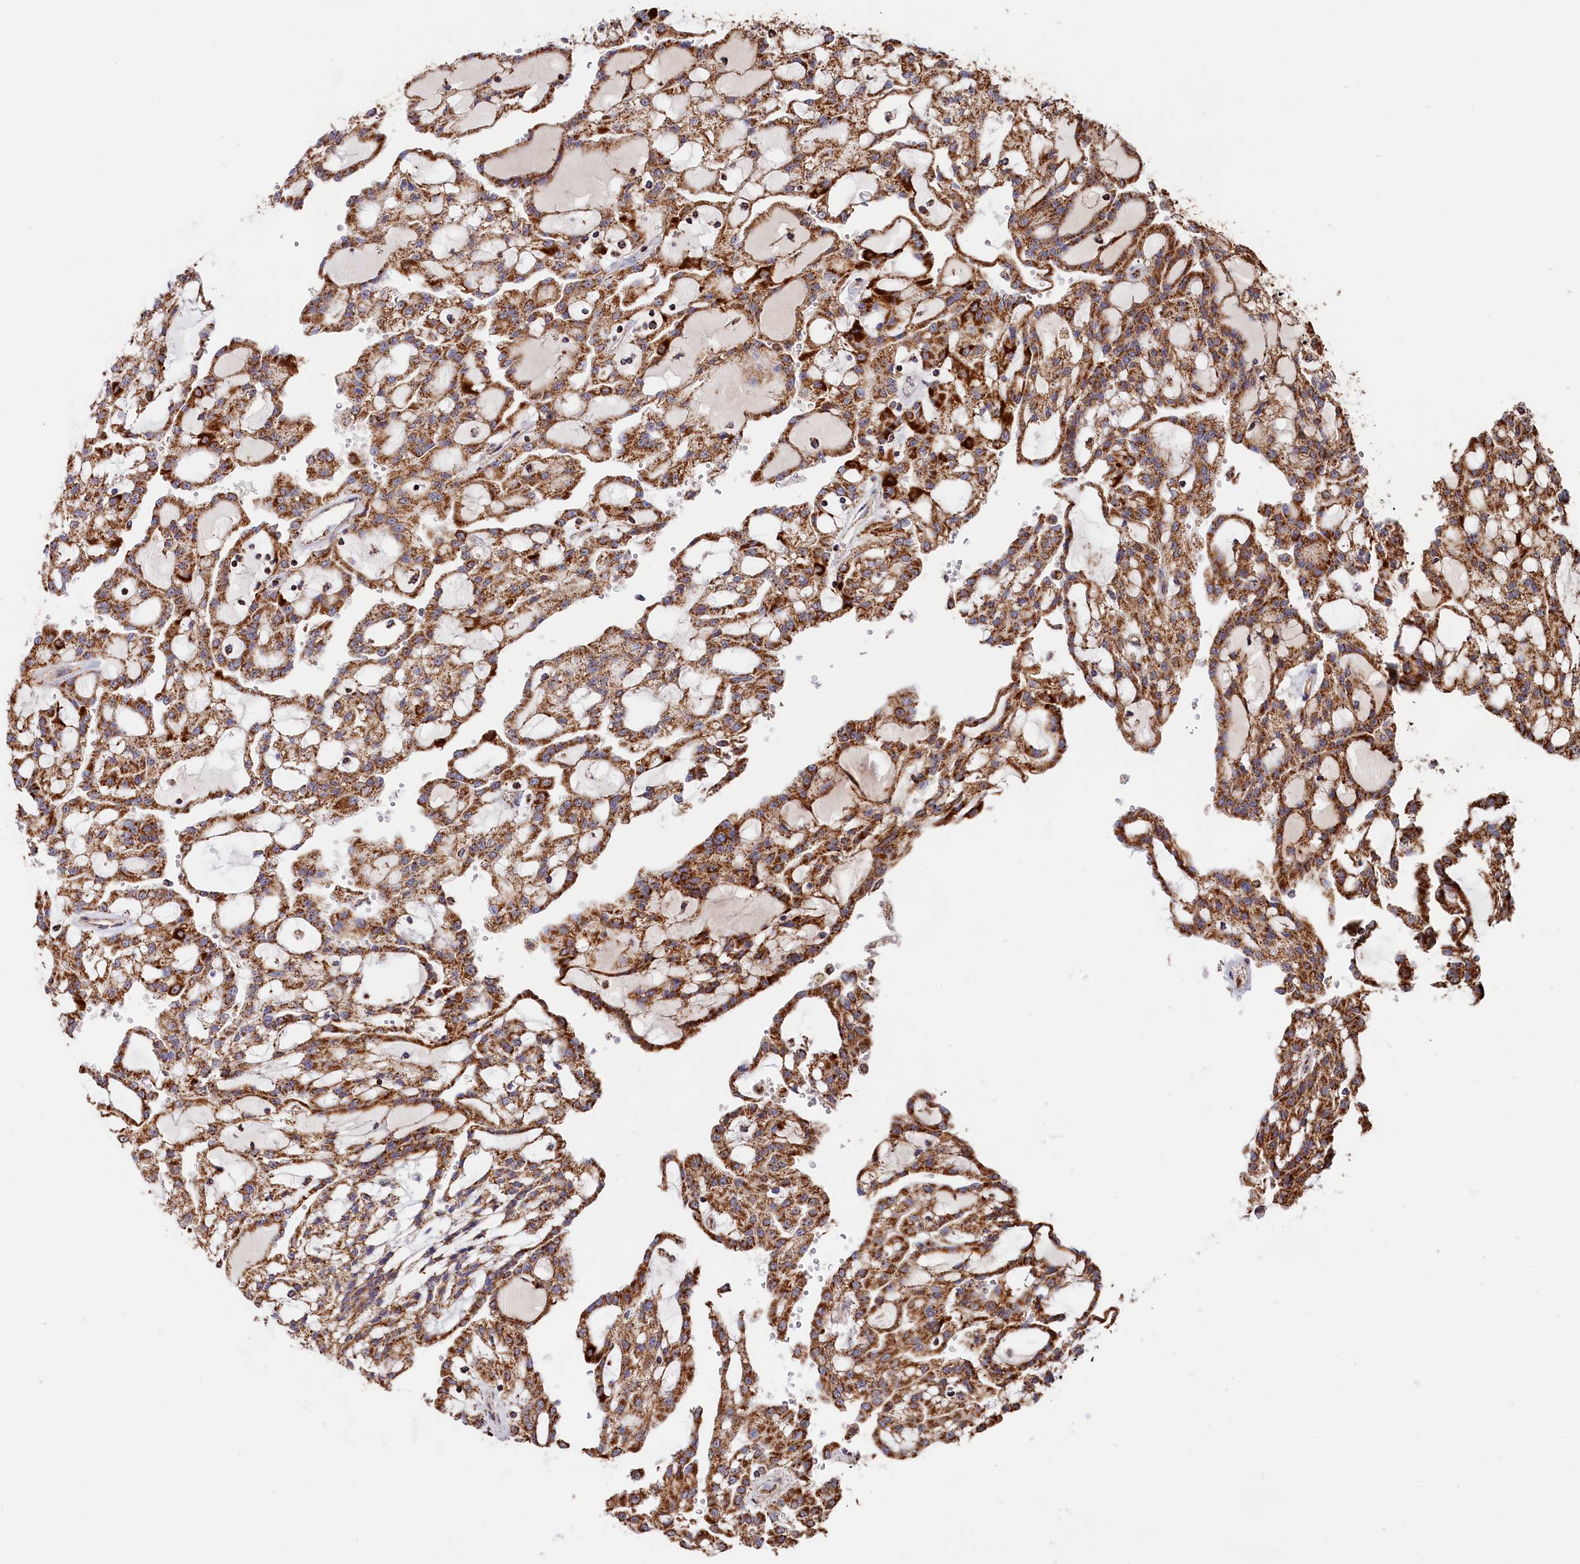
{"staining": {"intensity": "strong", "quantity": ">75%", "location": "cytoplasmic/membranous"}, "tissue": "renal cancer", "cell_type": "Tumor cells", "image_type": "cancer", "snomed": [{"axis": "morphology", "description": "Adenocarcinoma, NOS"}, {"axis": "topography", "description": "Kidney"}], "caption": "Renal cancer was stained to show a protein in brown. There is high levels of strong cytoplasmic/membranous expression in about >75% of tumor cells.", "gene": "MACROD1", "patient": {"sex": "male", "age": 63}}